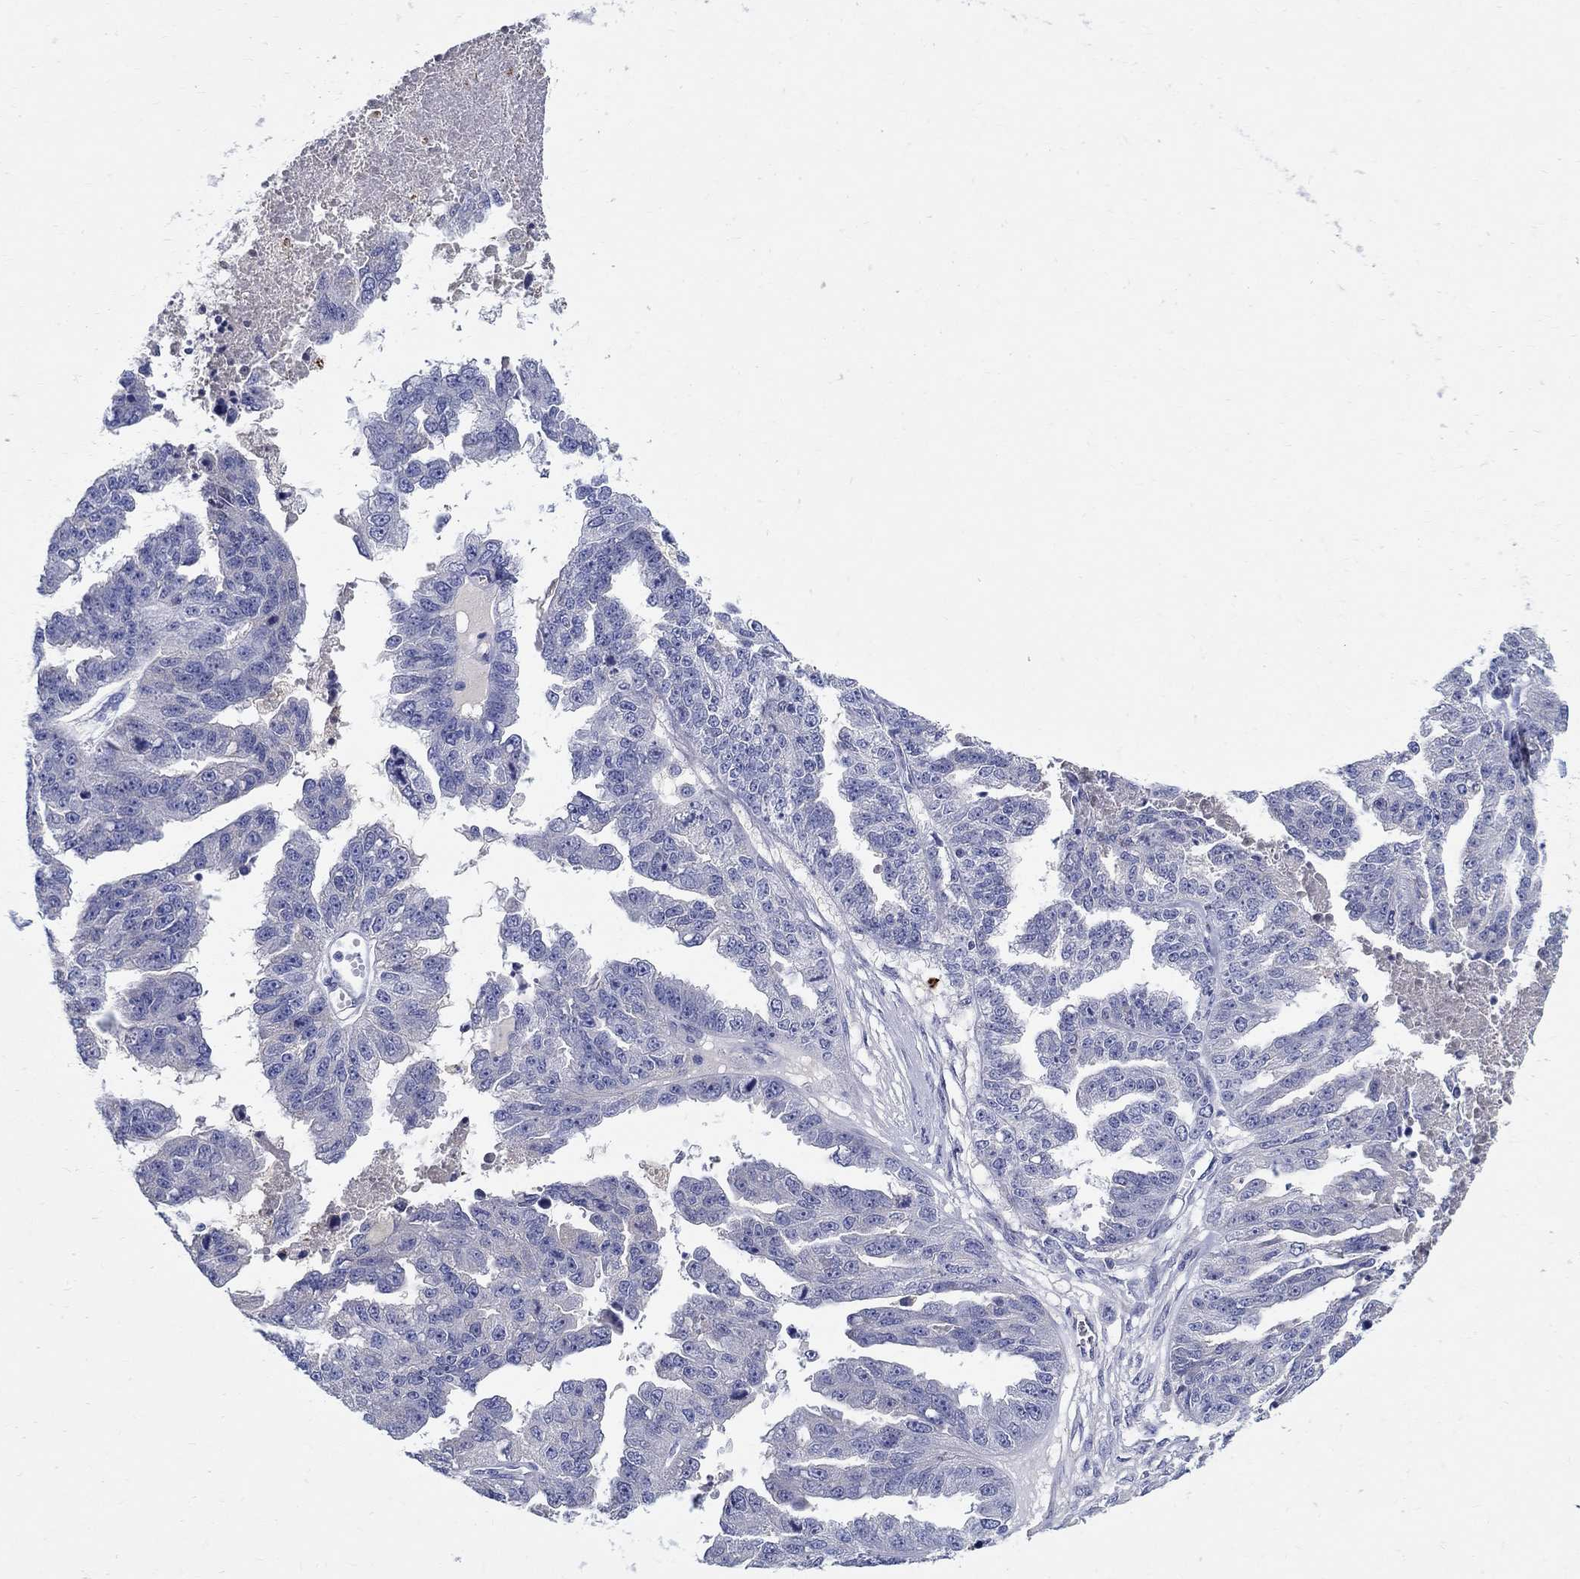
{"staining": {"intensity": "negative", "quantity": "none", "location": "none"}, "tissue": "ovarian cancer", "cell_type": "Tumor cells", "image_type": "cancer", "snomed": [{"axis": "morphology", "description": "Cystadenocarcinoma, serous, NOS"}, {"axis": "topography", "description": "Ovary"}], "caption": "Micrograph shows no protein staining in tumor cells of serous cystadenocarcinoma (ovarian) tissue.", "gene": "CRYGD", "patient": {"sex": "female", "age": 58}}